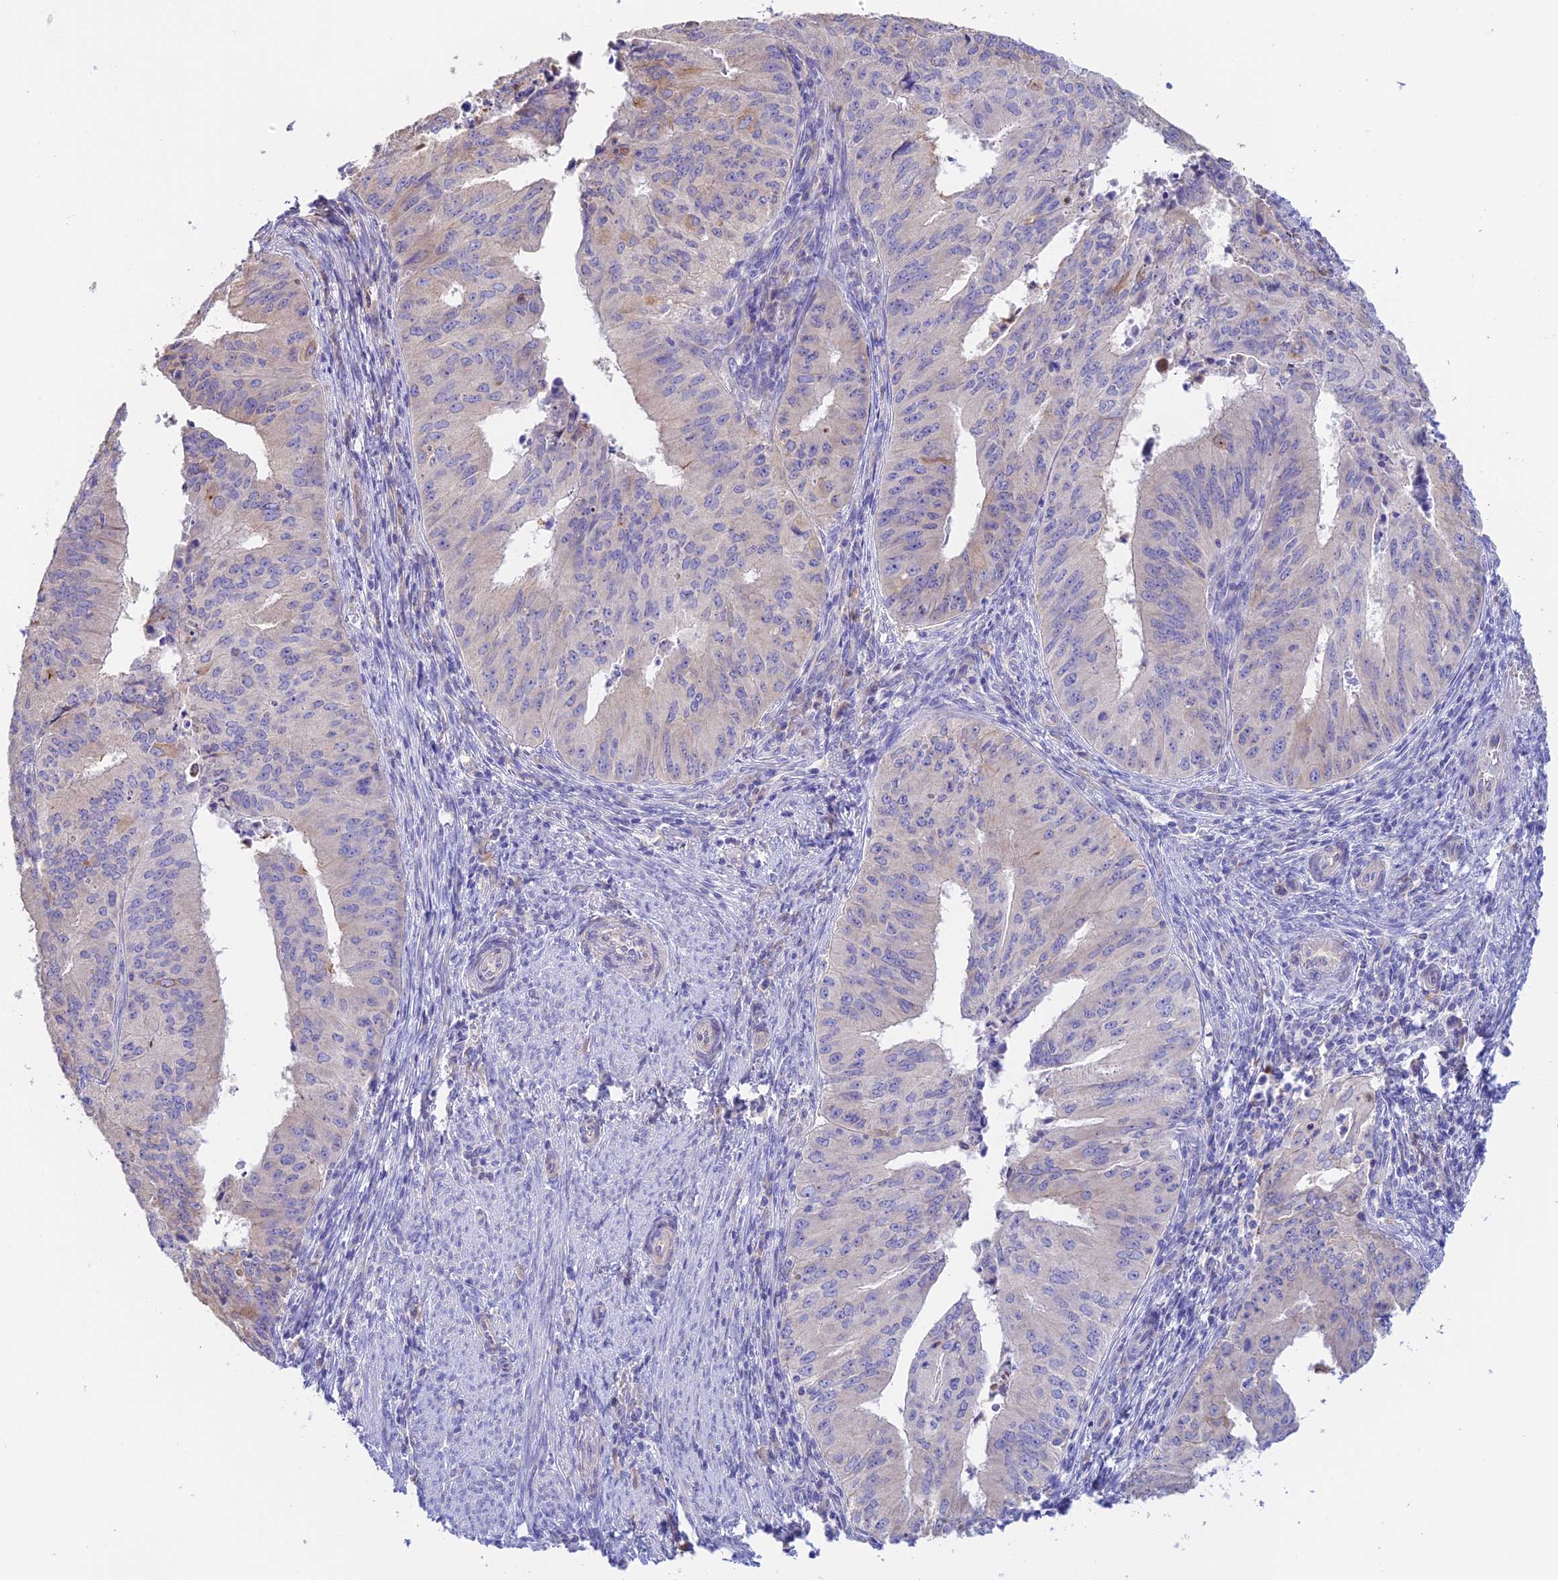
{"staining": {"intensity": "moderate", "quantity": "<25%", "location": "cytoplasmic/membranous"}, "tissue": "endometrial cancer", "cell_type": "Tumor cells", "image_type": "cancer", "snomed": [{"axis": "morphology", "description": "Adenocarcinoma, NOS"}, {"axis": "topography", "description": "Endometrium"}], "caption": "Immunohistochemical staining of endometrial cancer demonstrates low levels of moderate cytoplasmic/membranous protein staining in approximately <25% of tumor cells.", "gene": "EMC3", "patient": {"sex": "female", "age": 50}}